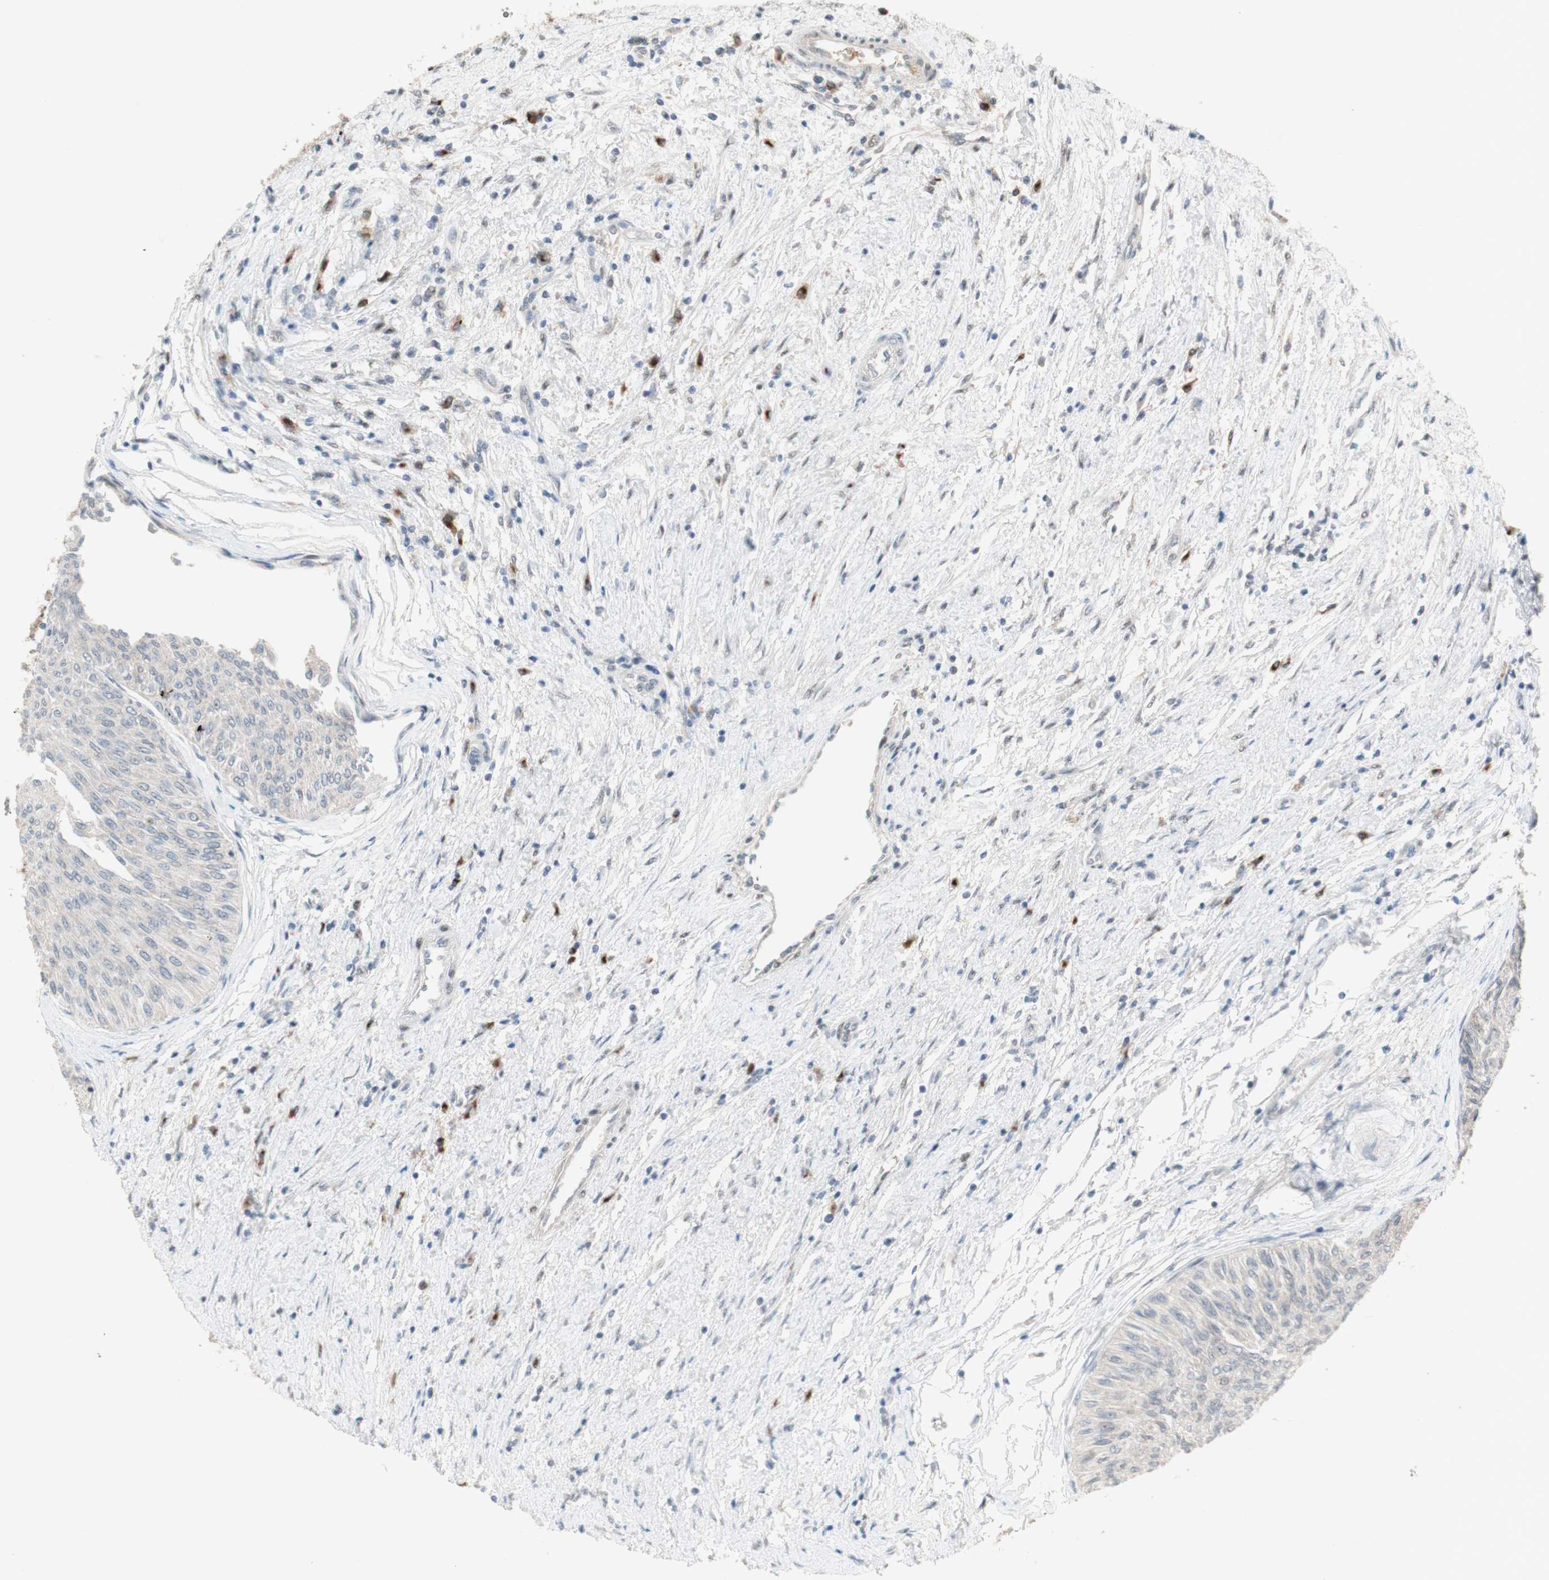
{"staining": {"intensity": "weak", "quantity": ">75%", "location": "cytoplasmic/membranous"}, "tissue": "urothelial cancer", "cell_type": "Tumor cells", "image_type": "cancer", "snomed": [{"axis": "morphology", "description": "Urothelial carcinoma, Low grade"}, {"axis": "topography", "description": "Urinary bladder"}], "caption": "Protein expression analysis of urothelial cancer shows weak cytoplasmic/membranous staining in approximately >75% of tumor cells.", "gene": "CYLD", "patient": {"sex": "male", "age": 78}}